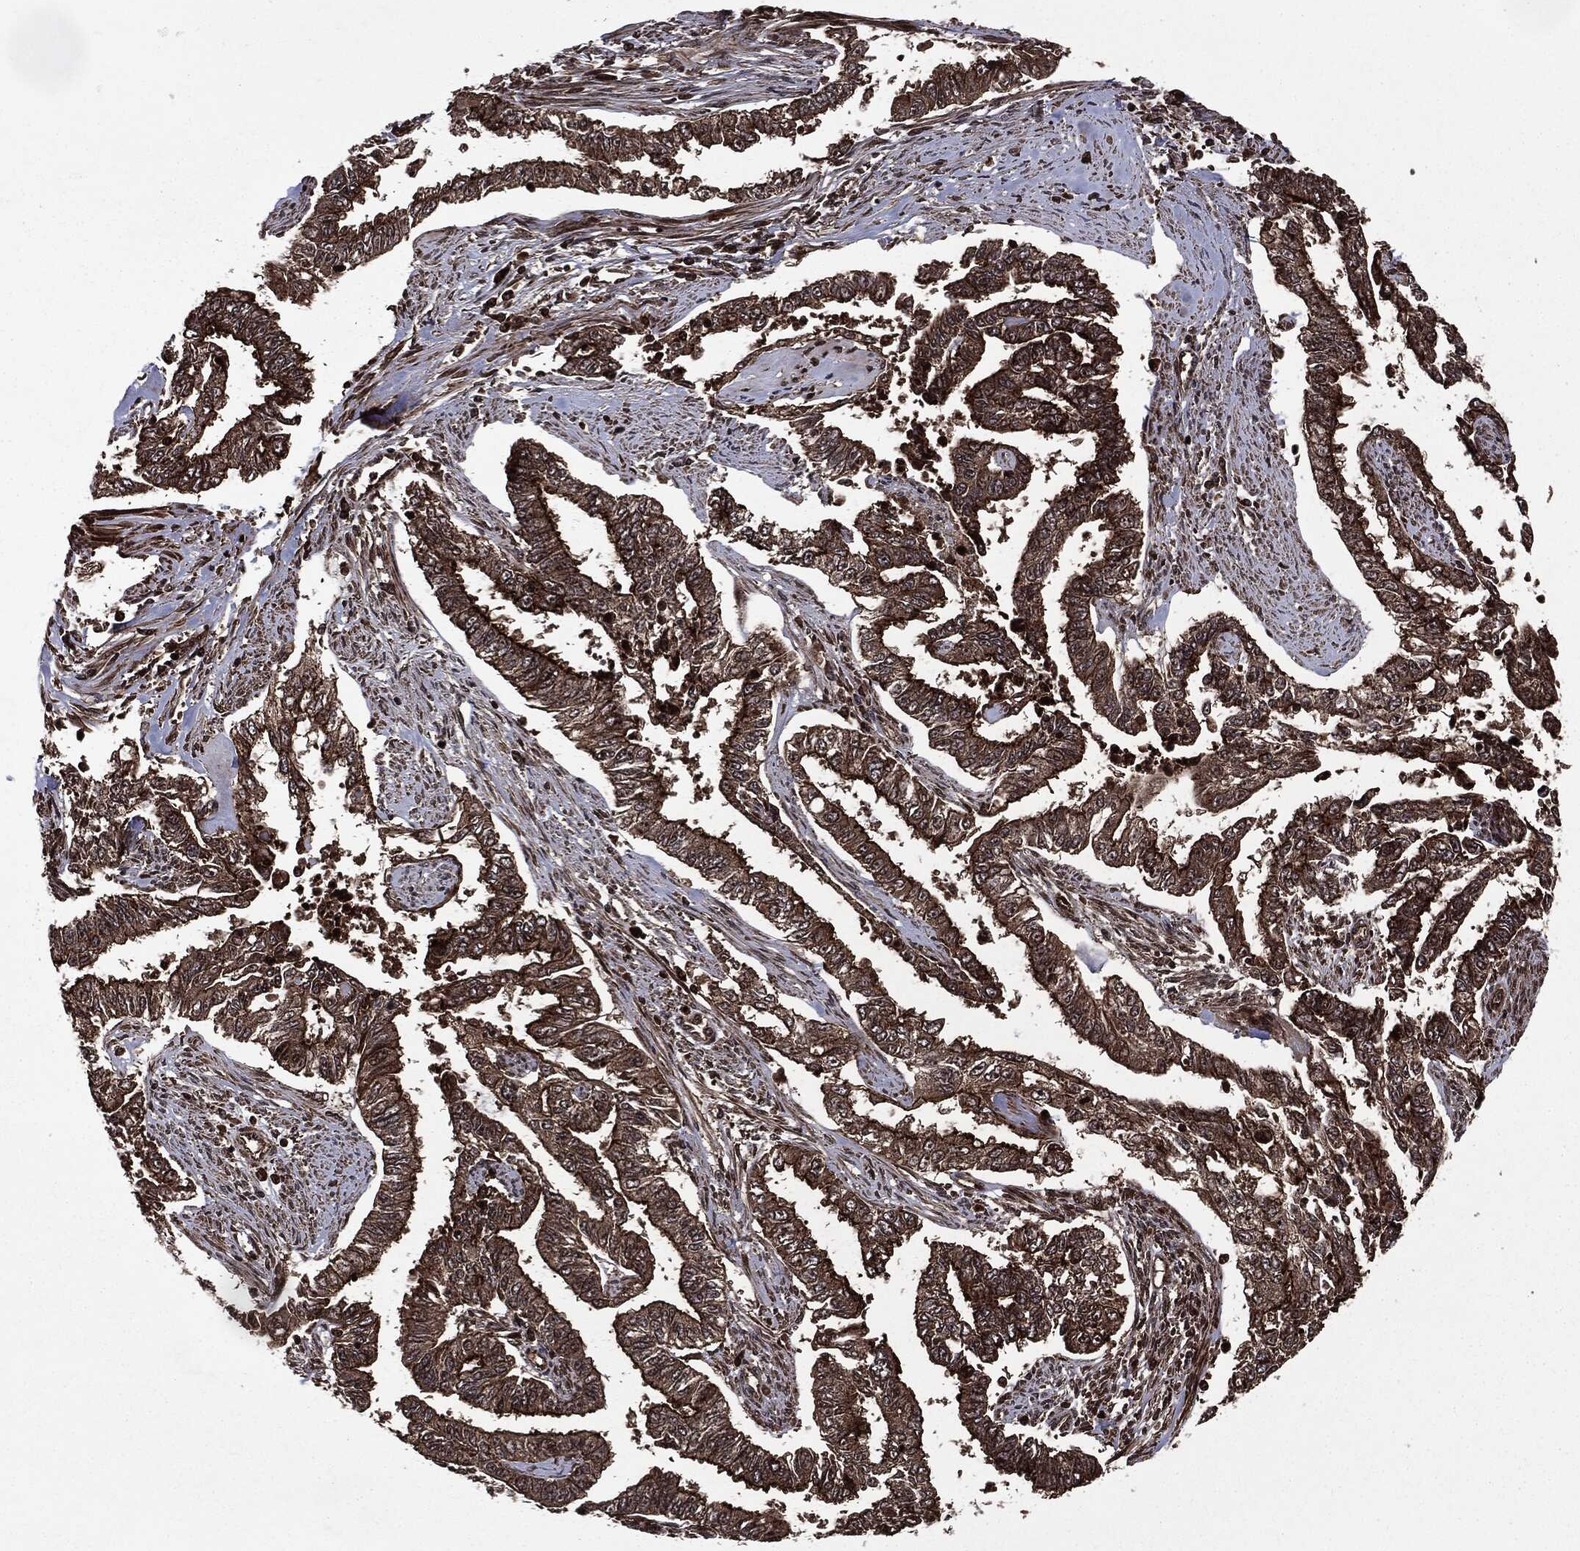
{"staining": {"intensity": "moderate", "quantity": ">75%", "location": "cytoplasmic/membranous"}, "tissue": "endometrial cancer", "cell_type": "Tumor cells", "image_type": "cancer", "snomed": [{"axis": "morphology", "description": "Adenocarcinoma, NOS"}, {"axis": "topography", "description": "Uterus"}], "caption": "Endometrial cancer tissue exhibits moderate cytoplasmic/membranous staining in about >75% of tumor cells, visualized by immunohistochemistry.", "gene": "CARD6", "patient": {"sex": "female", "age": 59}}